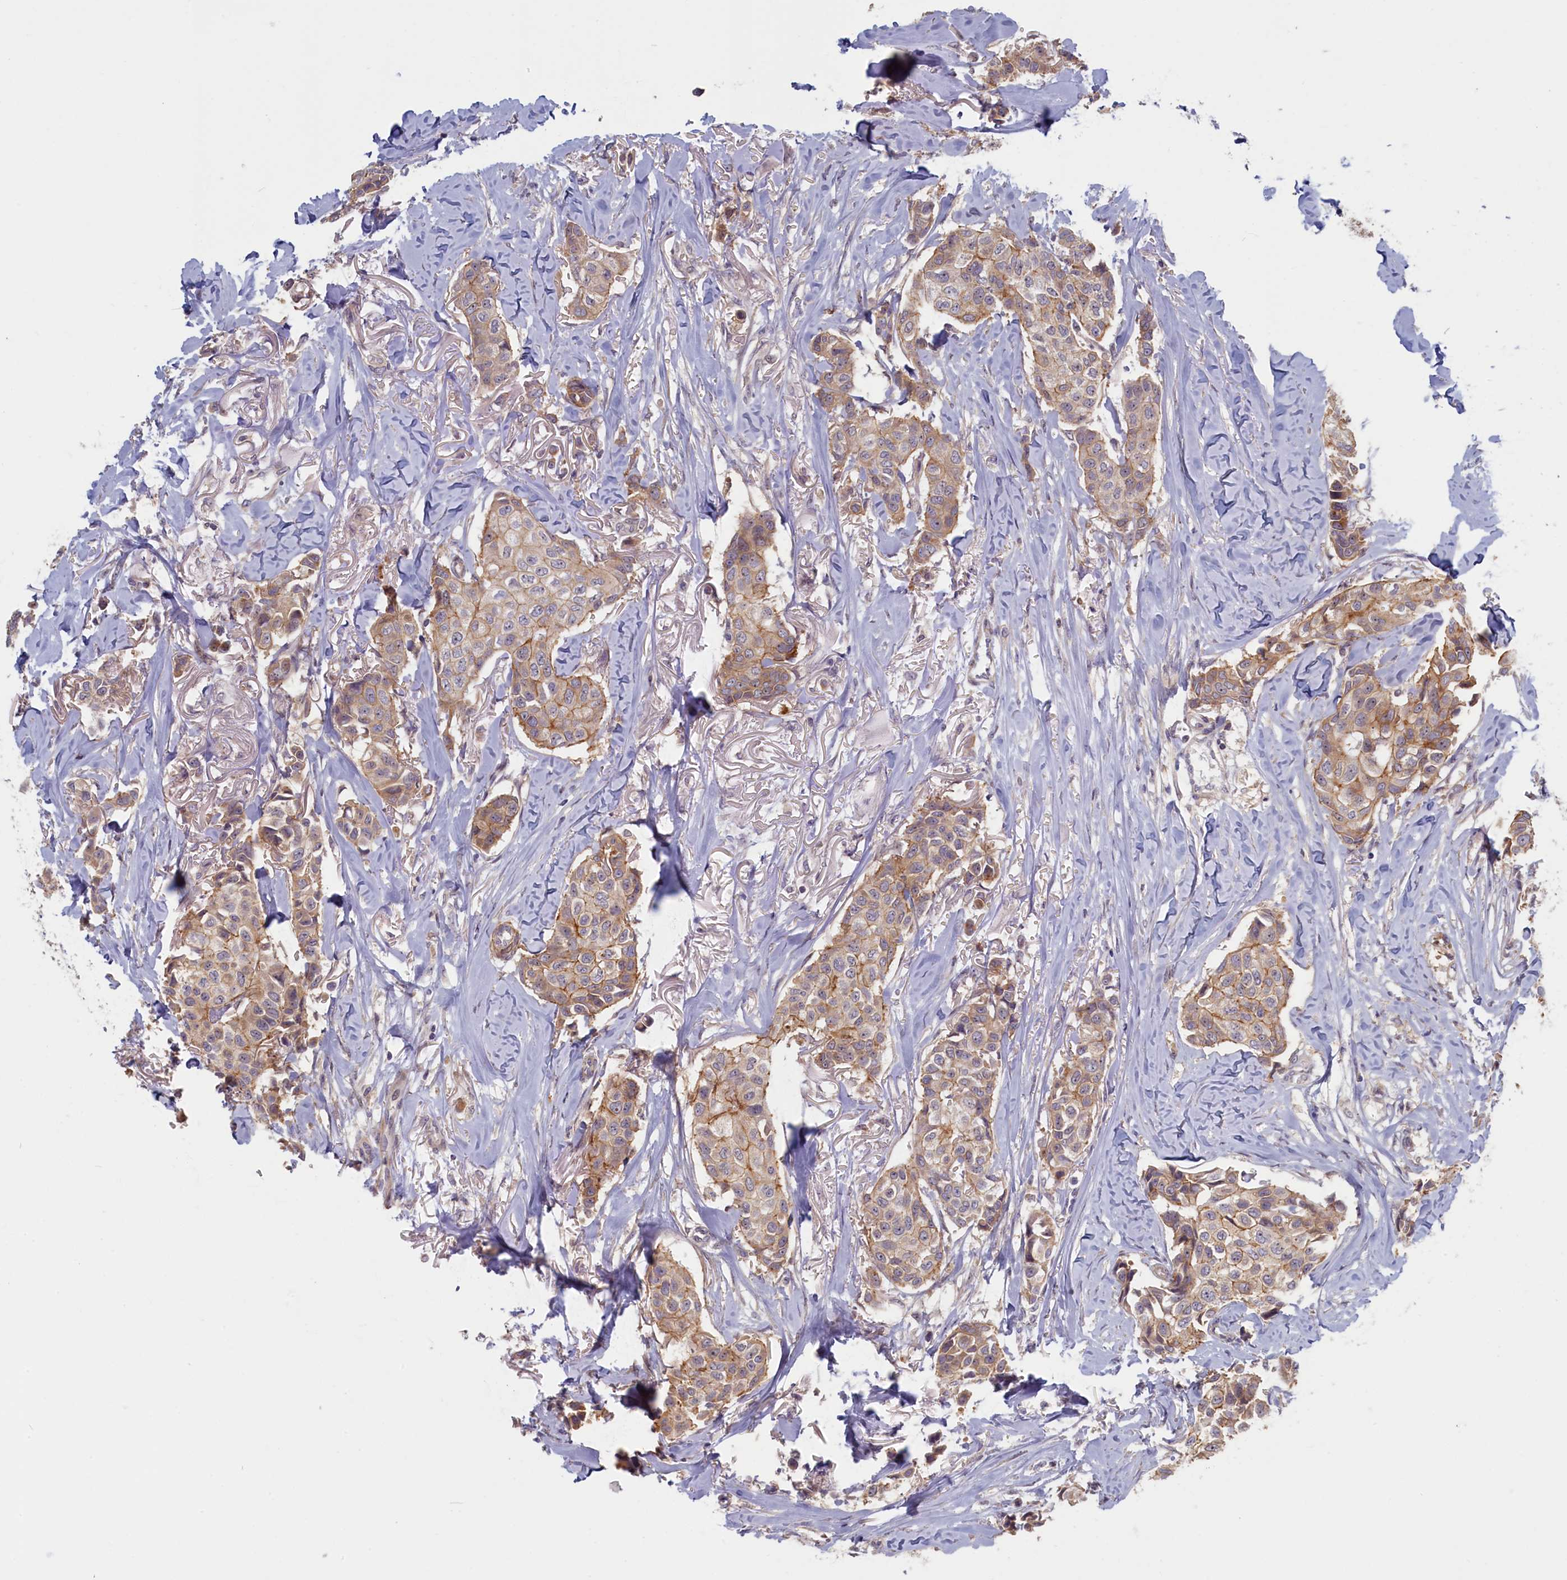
{"staining": {"intensity": "moderate", "quantity": ">75%", "location": "cytoplasmic/membranous"}, "tissue": "breast cancer", "cell_type": "Tumor cells", "image_type": "cancer", "snomed": [{"axis": "morphology", "description": "Duct carcinoma"}, {"axis": "topography", "description": "Breast"}], "caption": "A brown stain labels moderate cytoplasmic/membranous expression of a protein in invasive ductal carcinoma (breast) tumor cells. (brown staining indicates protein expression, while blue staining denotes nuclei).", "gene": "TRPM4", "patient": {"sex": "female", "age": 80}}